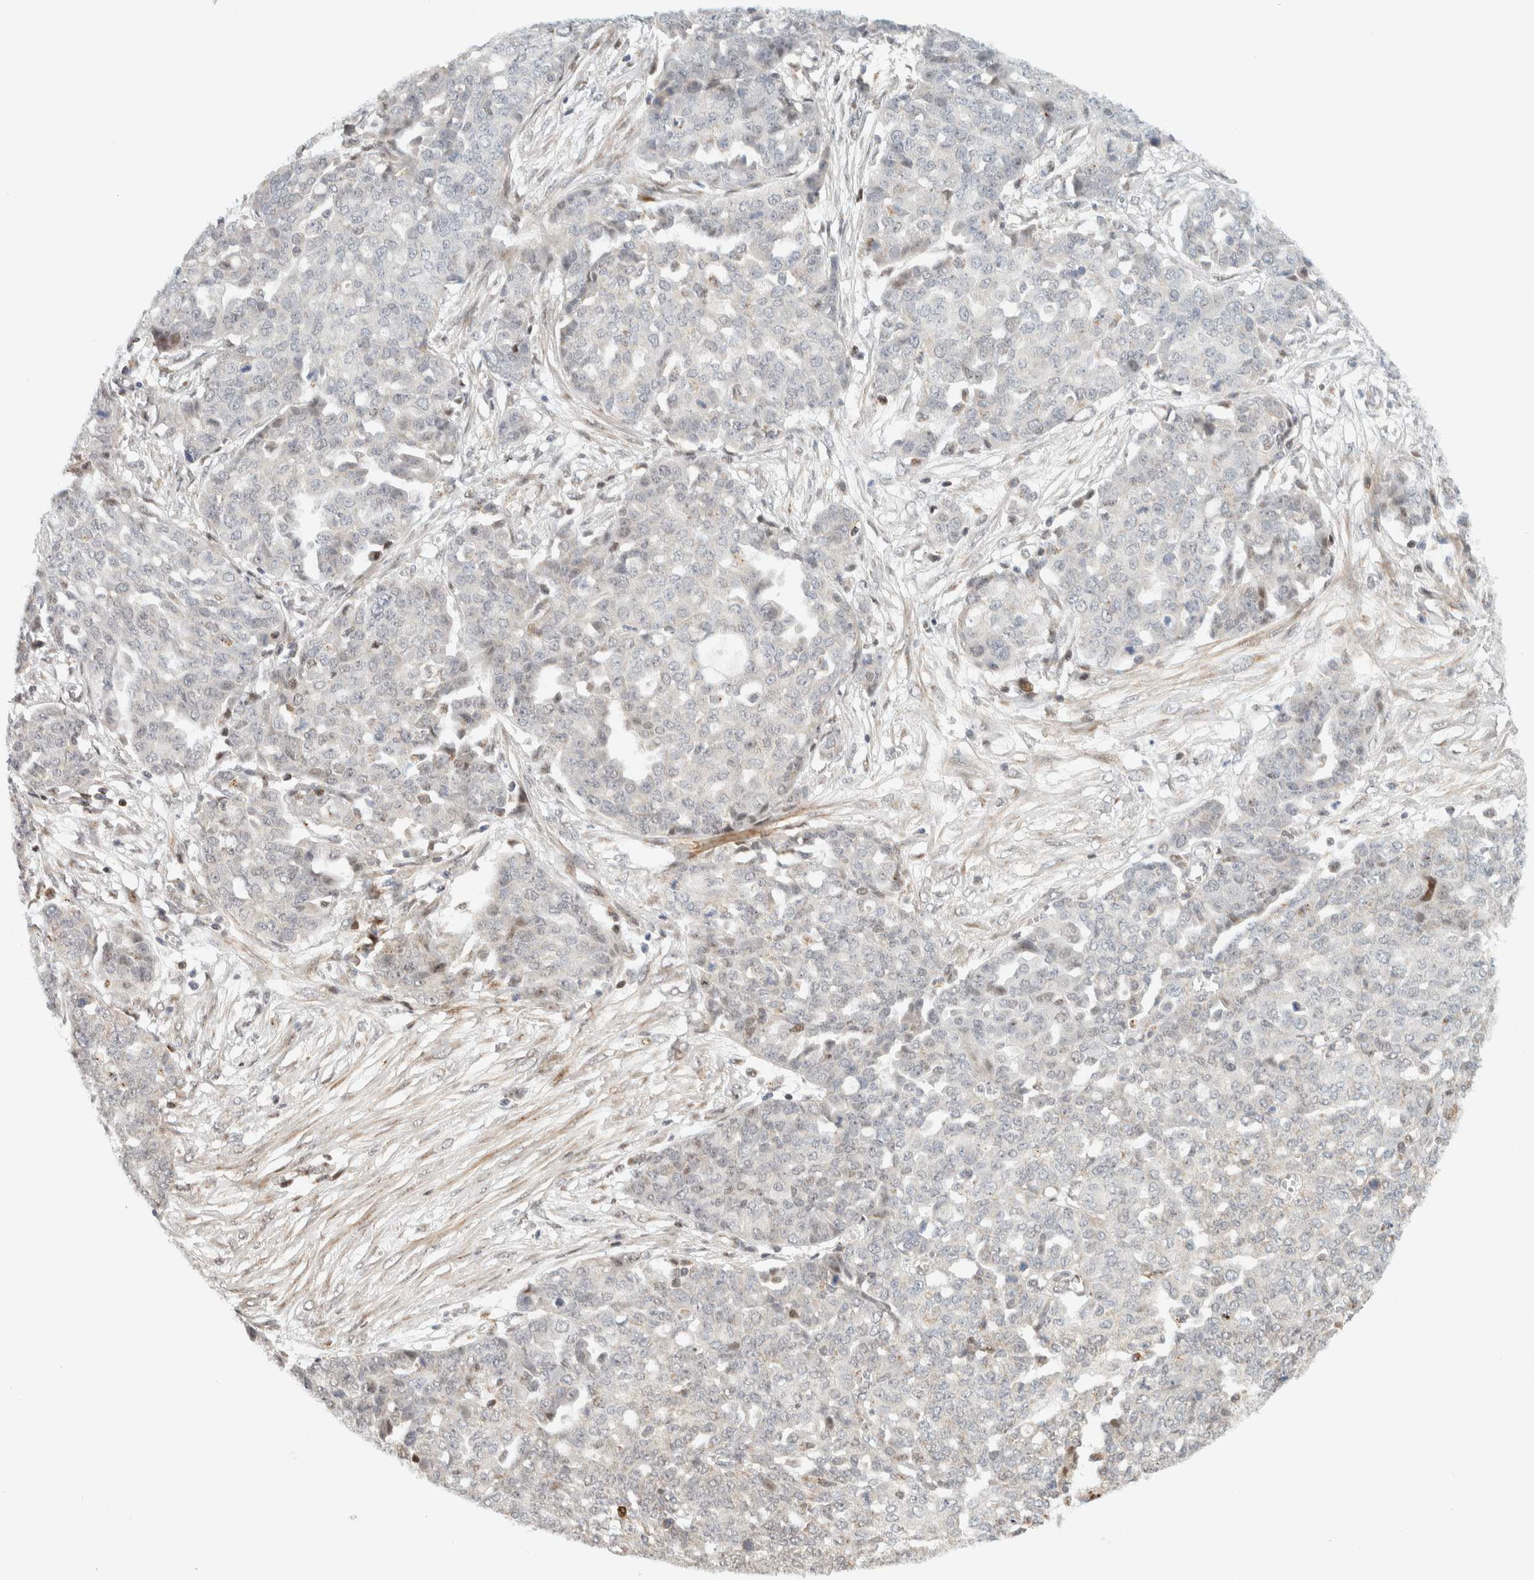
{"staining": {"intensity": "negative", "quantity": "none", "location": "none"}, "tissue": "ovarian cancer", "cell_type": "Tumor cells", "image_type": "cancer", "snomed": [{"axis": "morphology", "description": "Cystadenocarcinoma, serous, NOS"}, {"axis": "topography", "description": "Soft tissue"}, {"axis": "topography", "description": "Ovary"}], "caption": "Tumor cells show no significant protein positivity in ovarian serous cystadenocarcinoma.", "gene": "TSPAN32", "patient": {"sex": "female", "age": 57}}